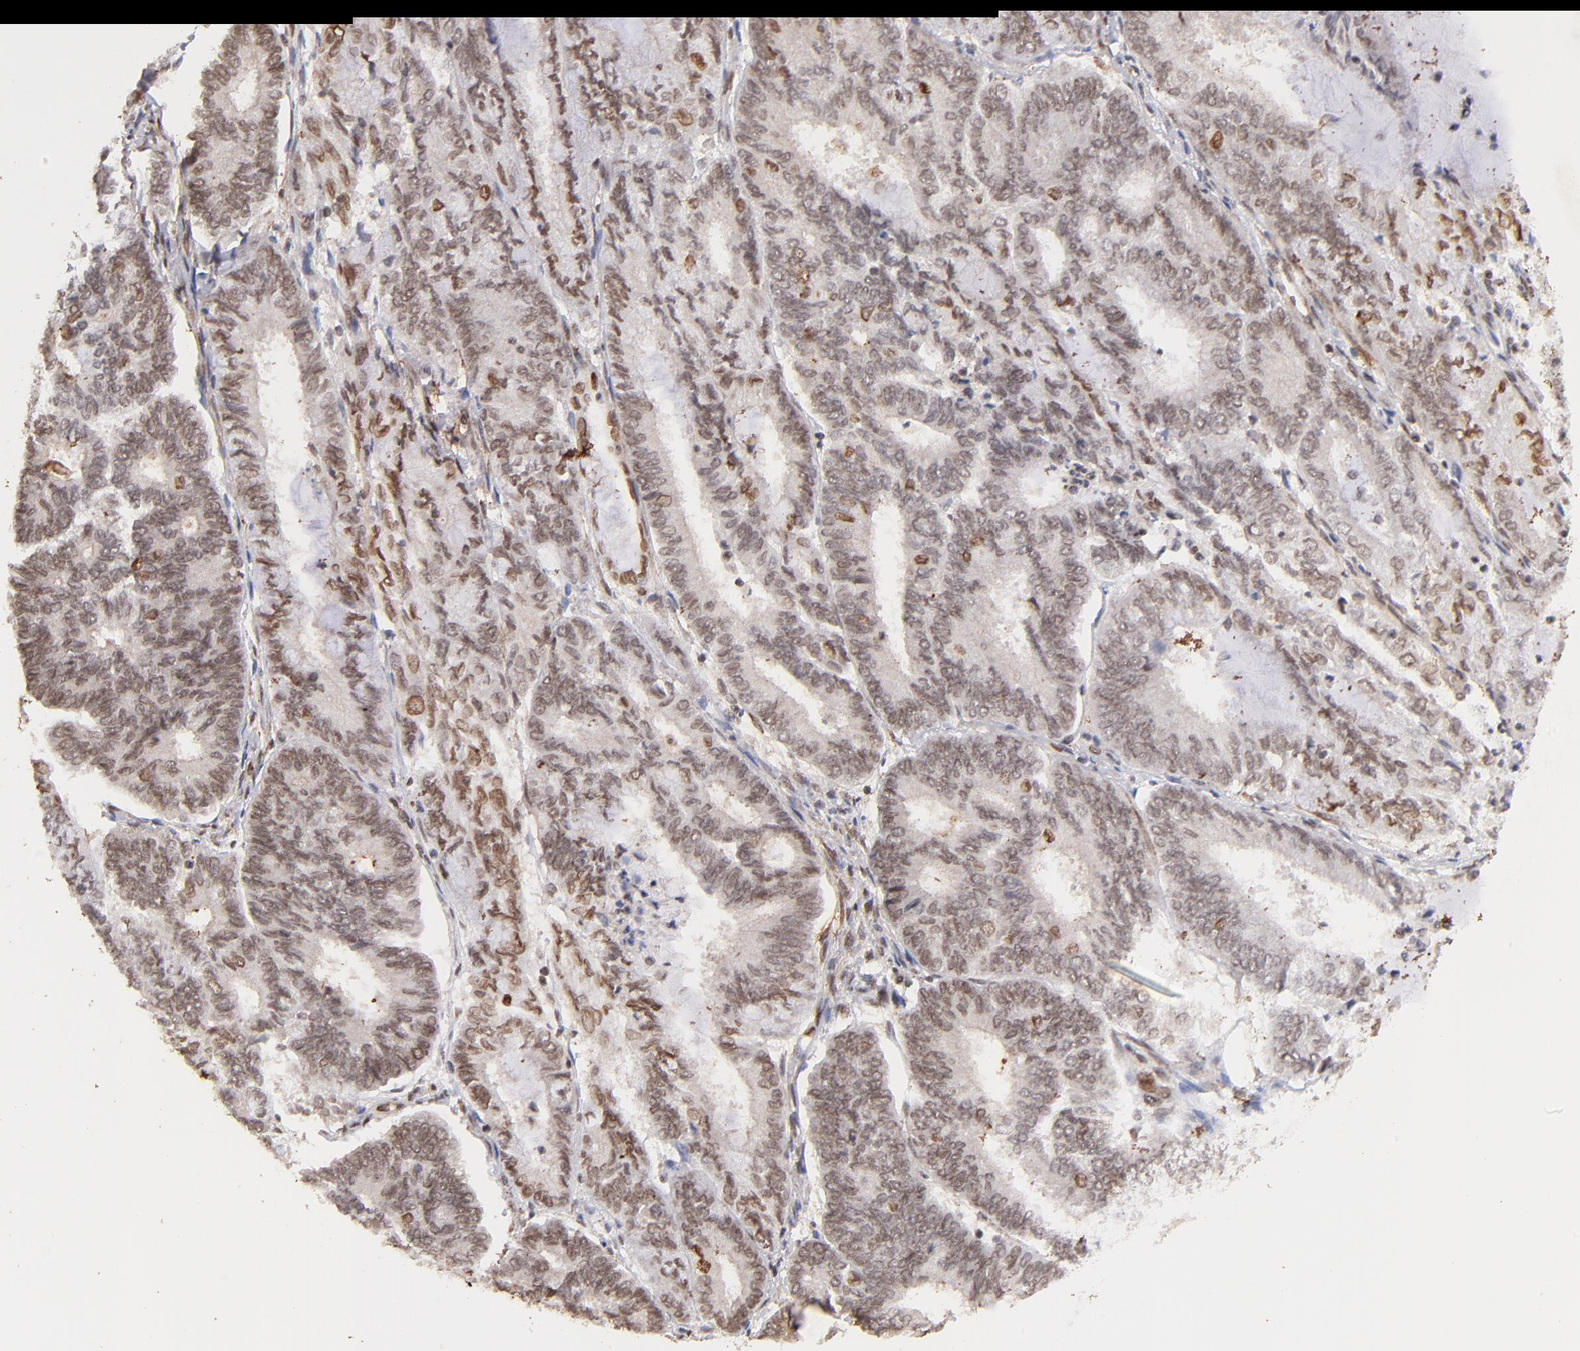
{"staining": {"intensity": "weak", "quantity": "25%-75%", "location": "cytoplasmic/membranous,nuclear"}, "tissue": "endometrial cancer", "cell_type": "Tumor cells", "image_type": "cancer", "snomed": [{"axis": "morphology", "description": "Adenocarcinoma, NOS"}, {"axis": "topography", "description": "Endometrium"}], "caption": "Brown immunohistochemical staining in human endometrial adenocarcinoma demonstrates weak cytoplasmic/membranous and nuclear expression in approximately 25%-75% of tumor cells.", "gene": "ZFP92", "patient": {"sex": "female", "age": 59}}